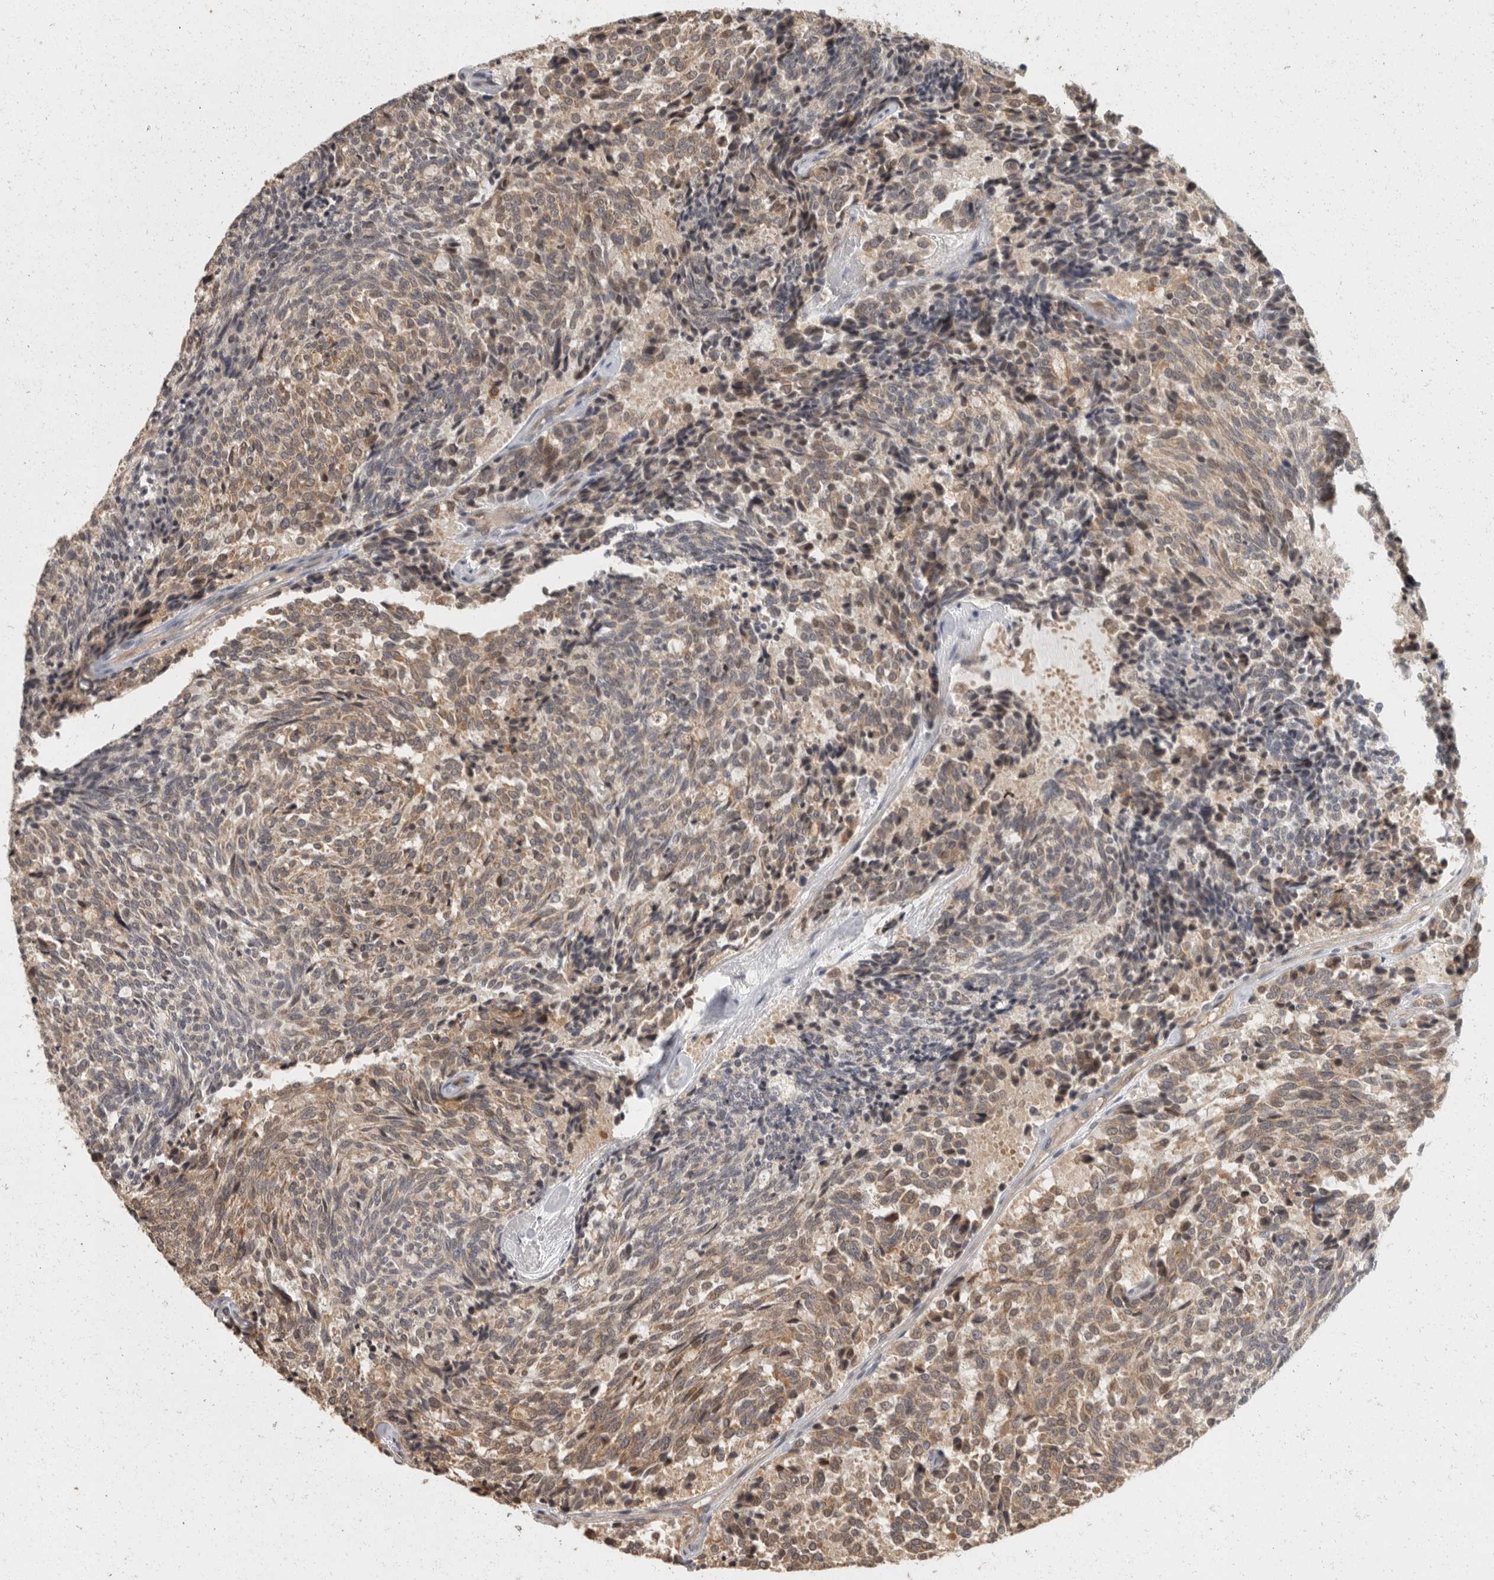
{"staining": {"intensity": "weak", "quantity": ">75%", "location": "cytoplasmic/membranous"}, "tissue": "carcinoid", "cell_type": "Tumor cells", "image_type": "cancer", "snomed": [{"axis": "morphology", "description": "Carcinoid, malignant, NOS"}, {"axis": "topography", "description": "Pancreas"}], "caption": "Human carcinoid stained for a protein (brown) reveals weak cytoplasmic/membranous positive positivity in approximately >75% of tumor cells.", "gene": "BAIAP2", "patient": {"sex": "female", "age": 54}}